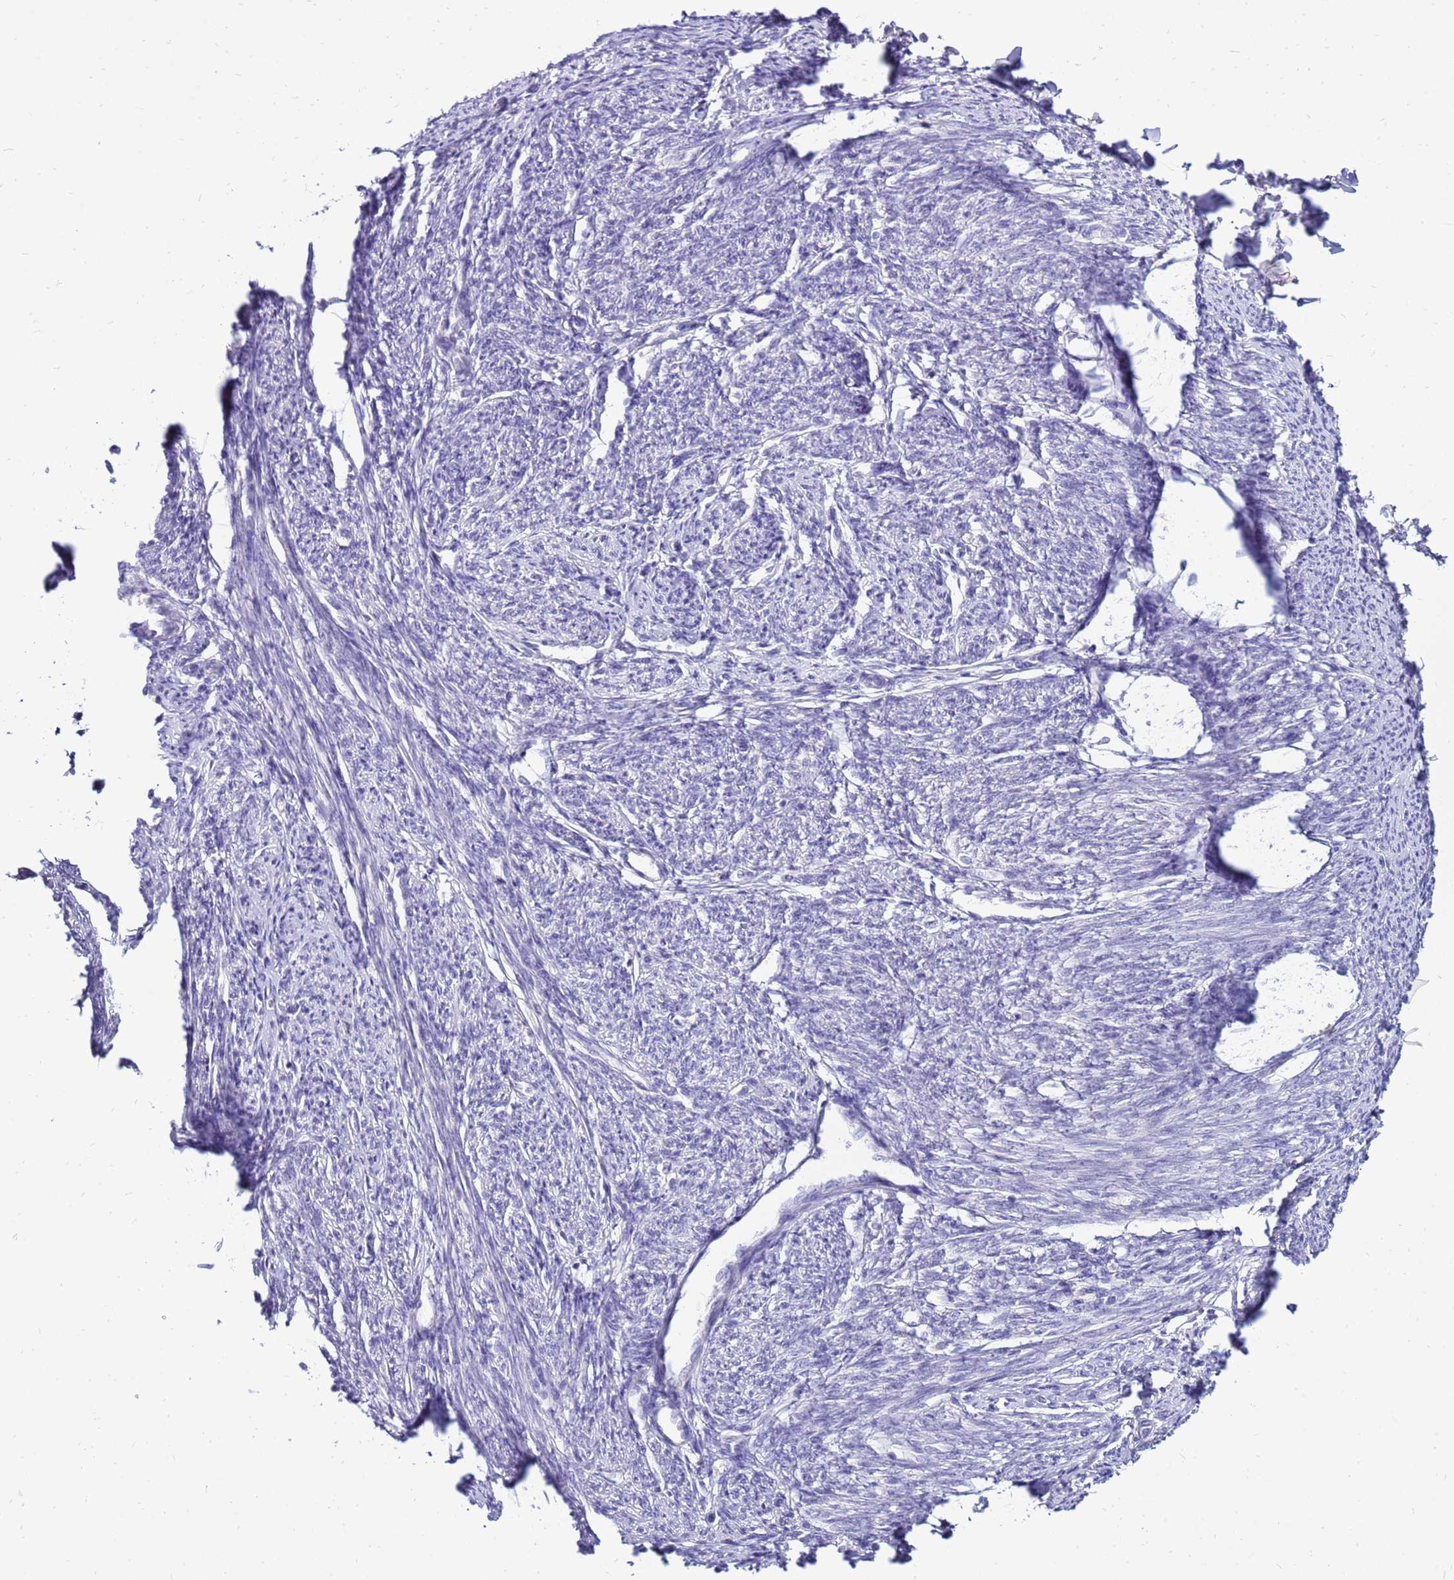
{"staining": {"intensity": "negative", "quantity": "none", "location": "none"}, "tissue": "smooth muscle", "cell_type": "Smooth muscle cells", "image_type": "normal", "snomed": [{"axis": "morphology", "description": "Normal tissue, NOS"}, {"axis": "topography", "description": "Smooth muscle"}, {"axis": "topography", "description": "Uterus"}], "caption": "Histopathology image shows no protein positivity in smooth muscle cells of unremarkable smooth muscle. (DAB (3,3'-diaminobenzidine) immunohistochemistry visualized using brightfield microscopy, high magnification).", "gene": "IGF1R", "patient": {"sex": "female", "age": 59}}